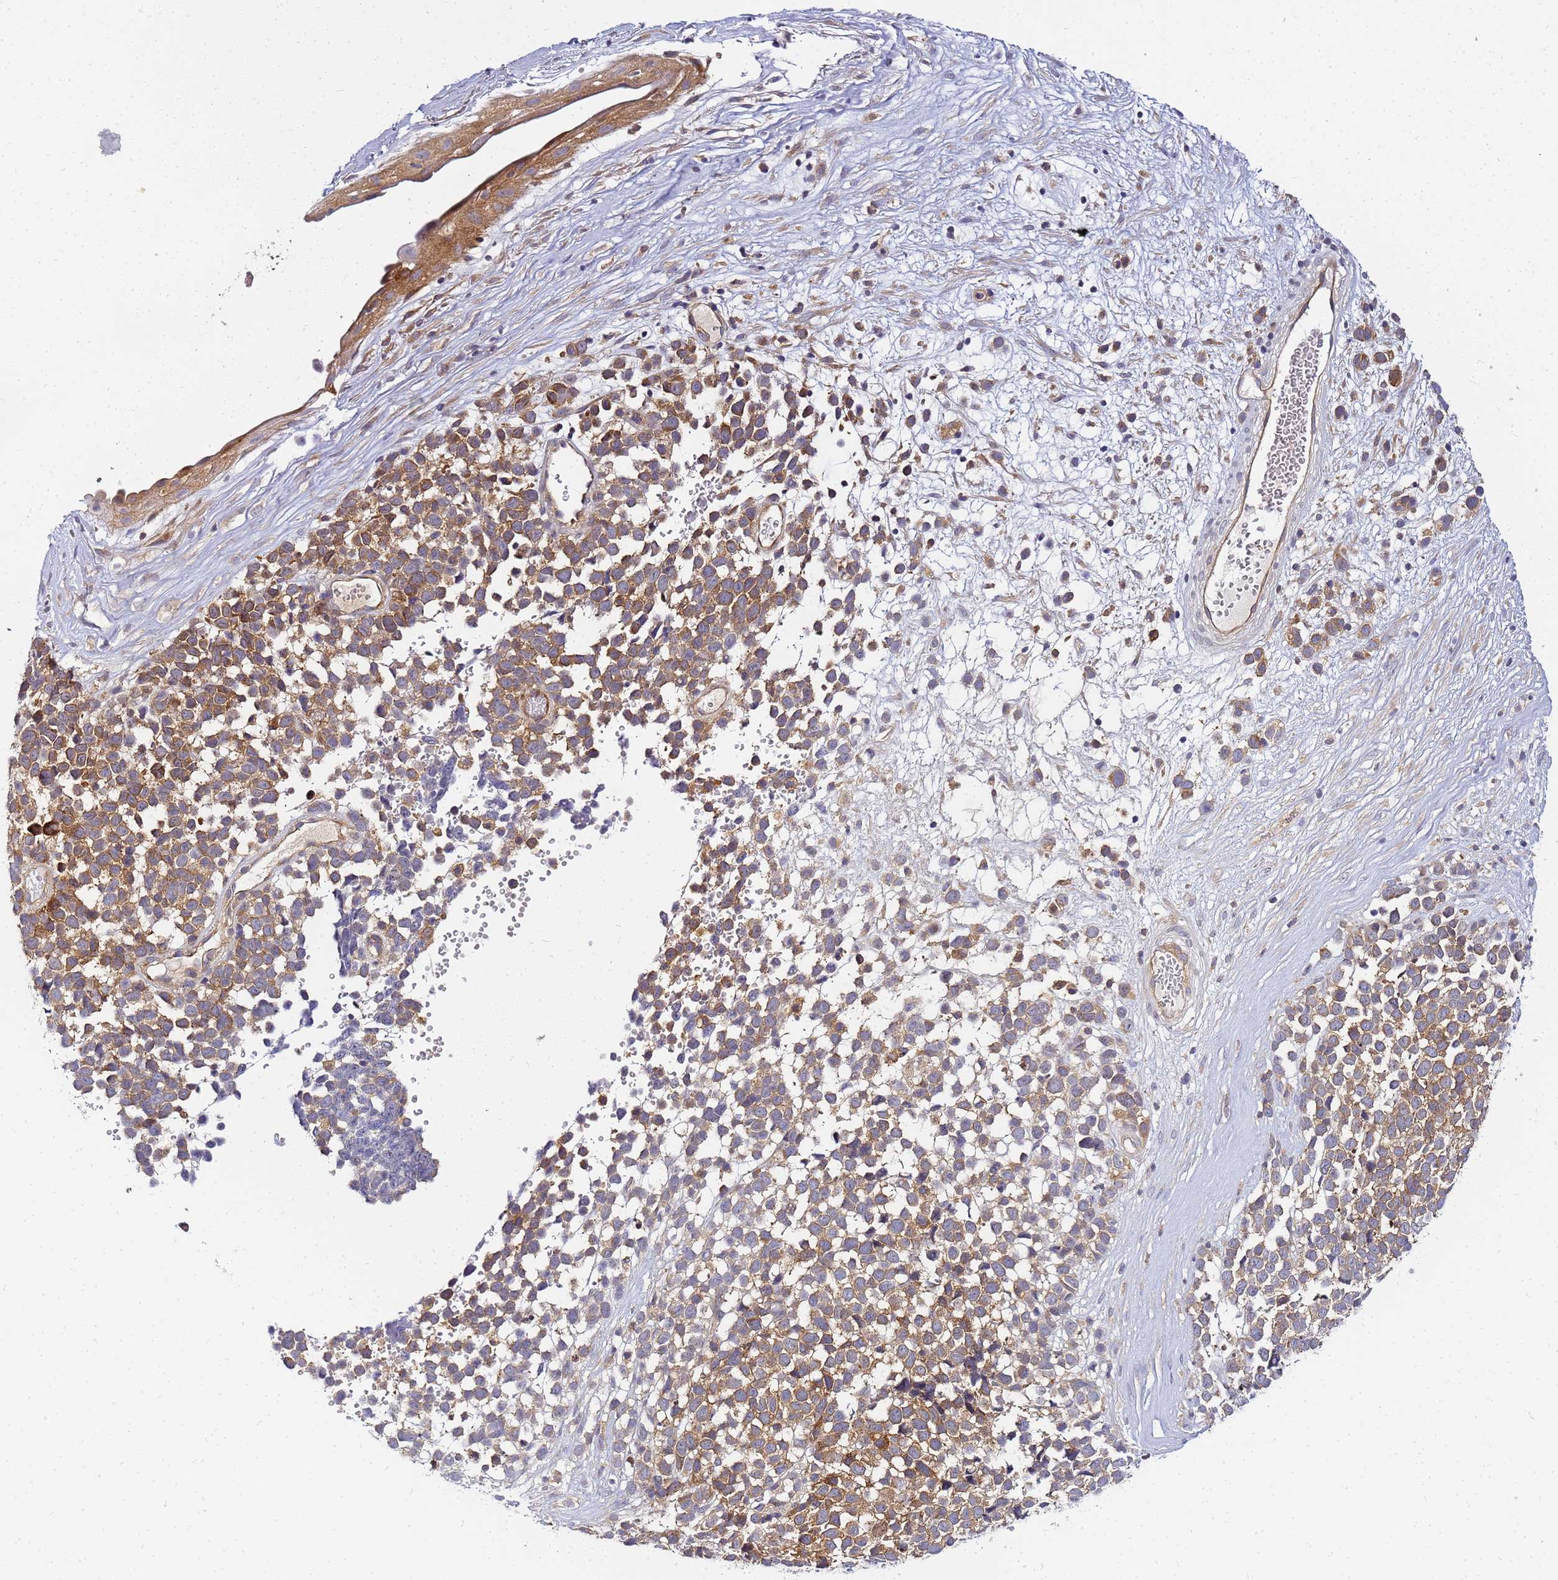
{"staining": {"intensity": "strong", "quantity": ">75%", "location": "cytoplasmic/membranous"}, "tissue": "melanoma", "cell_type": "Tumor cells", "image_type": "cancer", "snomed": [{"axis": "morphology", "description": "Malignant melanoma, NOS"}, {"axis": "topography", "description": "Nose, NOS"}], "caption": "Brown immunohistochemical staining in melanoma shows strong cytoplasmic/membranous positivity in about >75% of tumor cells.", "gene": "CHM", "patient": {"sex": "female", "age": 48}}